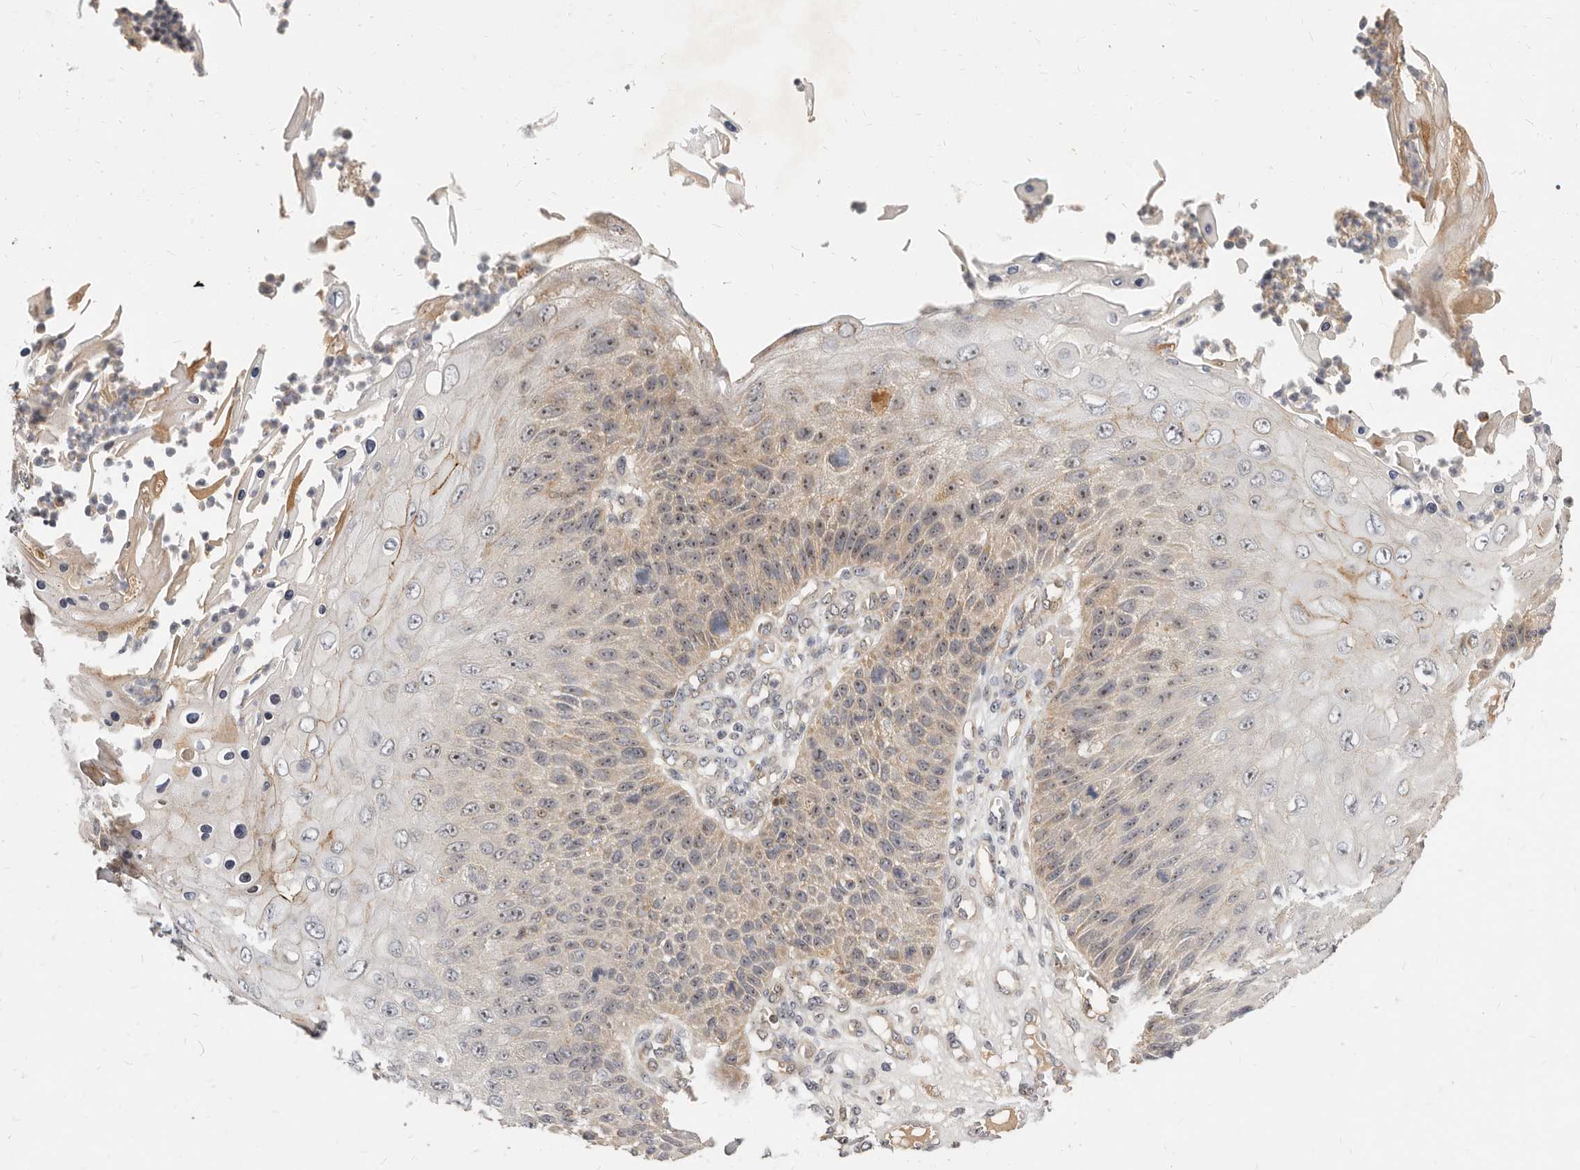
{"staining": {"intensity": "weak", "quantity": "25%-75%", "location": "cytoplasmic/membranous"}, "tissue": "skin cancer", "cell_type": "Tumor cells", "image_type": "cancer", "snomed": [{"axis": "morphology", "description": "Squamous cell carcinoma, NOS"}, {"axis": "topography", "description": "Skin"}], "caption": "Weak cytoplasmic/membranous staining is seen in approximately 25%-75% of tumor cells in squamous cell carcinoma (skin).", "gene": "MICALL2", "patient": {"sex": "female", "age": 88}}